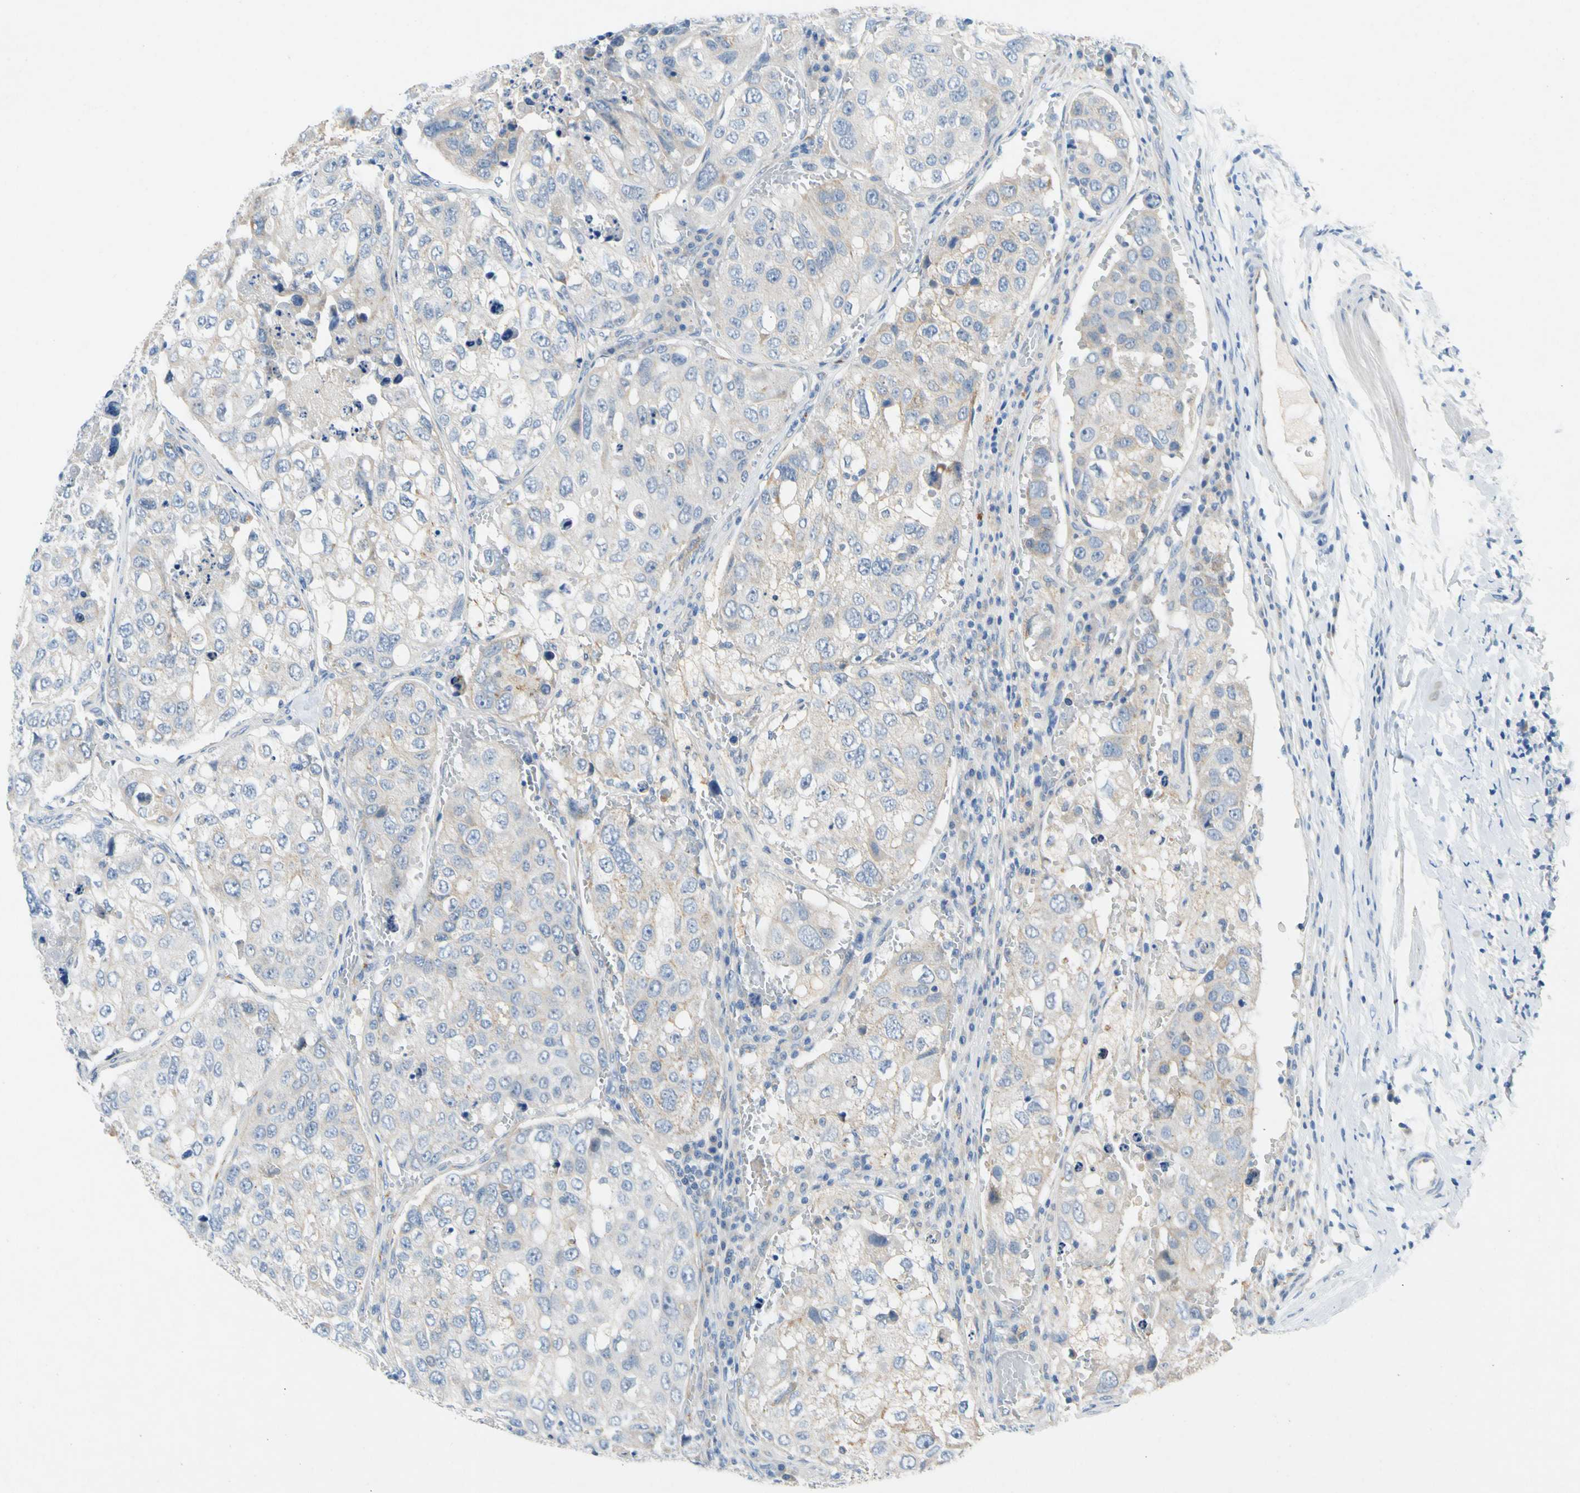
{"staining": {"intensity": "weak", "quantity": "<25%", "location": "cytoplasmic/membranous"}, "tissue": "urothelial cancer", "cell_type": "Tumor cells", "image_type": "cancer", "snomed": [{"axis": "morphology", "description": "Urothelial carcinoma, High grade"}, {"axis": "topography", "description": "Lymph node"}, {"axis": "topography", "description": "Urinary bladder"}], "caption": "IHC of human high-grade urothelial carcinoma exhibits no positivity in tumor cells. Nuclei are stained in blue.", "gene": "GASK1B", "patient": {"sex": "male", "age": 51}}